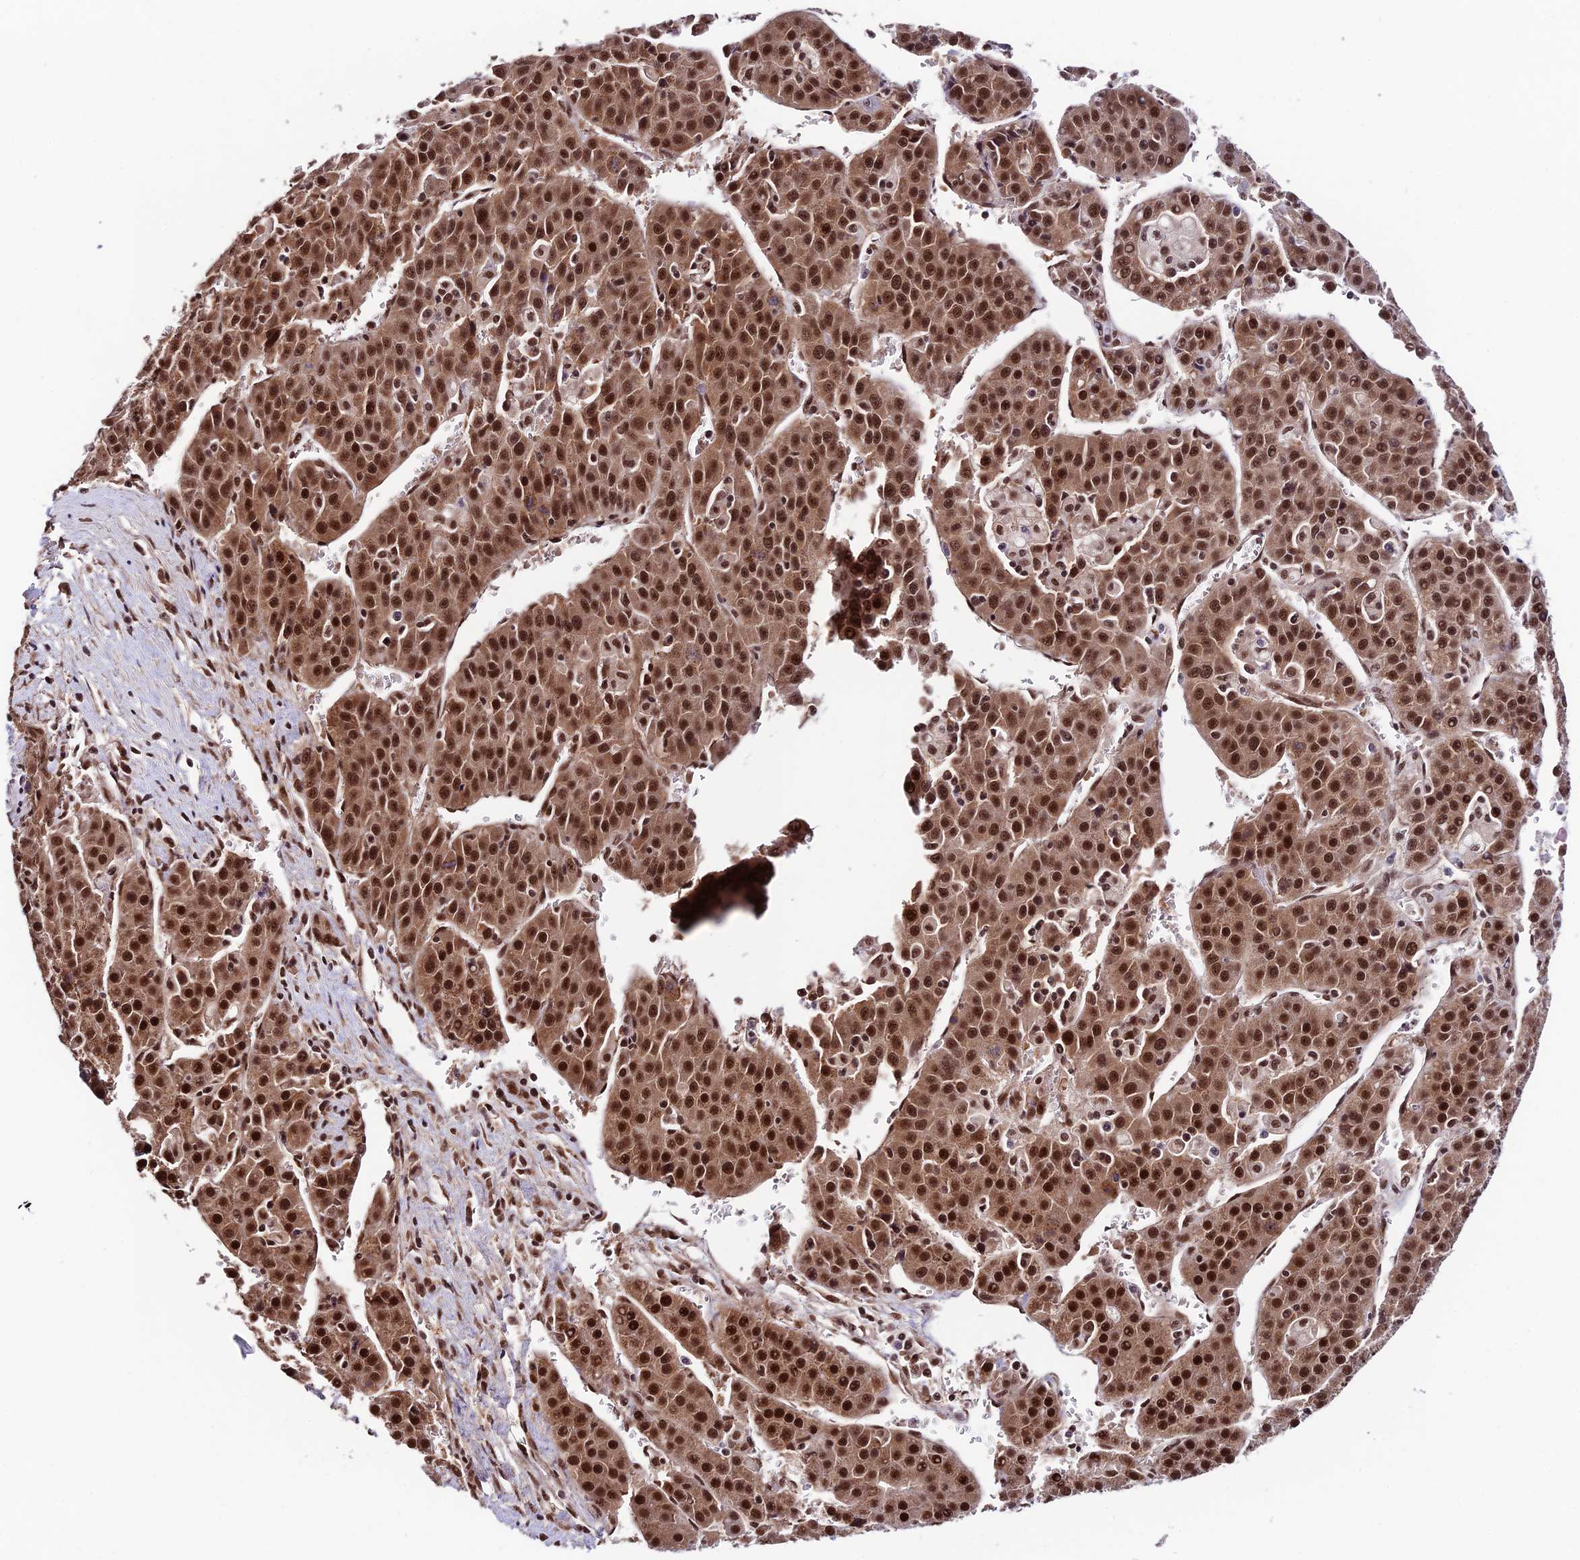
{"staining": {"intensity": "strong", "quantity": ">75%", "location": "cytoplasmic/membranous,nuclear"}, "tissue": "liver cancer", "cell_type": "Tumor cells", "image_type": "cancer", "snomed": [{"axis": "morphology", "description": "Carcinoma, Hepatocellular, NOS"}, {"axis": "topography", "description": "Liver"}], "caption": "The immunohistochemical stain highlights strong cytoplasmic/membranous and nuclear positivity in tumor cells of hepatocellular carcinoma (liver) tissue.", "gene": "RBM42", "patient": {"sex": "female", "age": 53}}